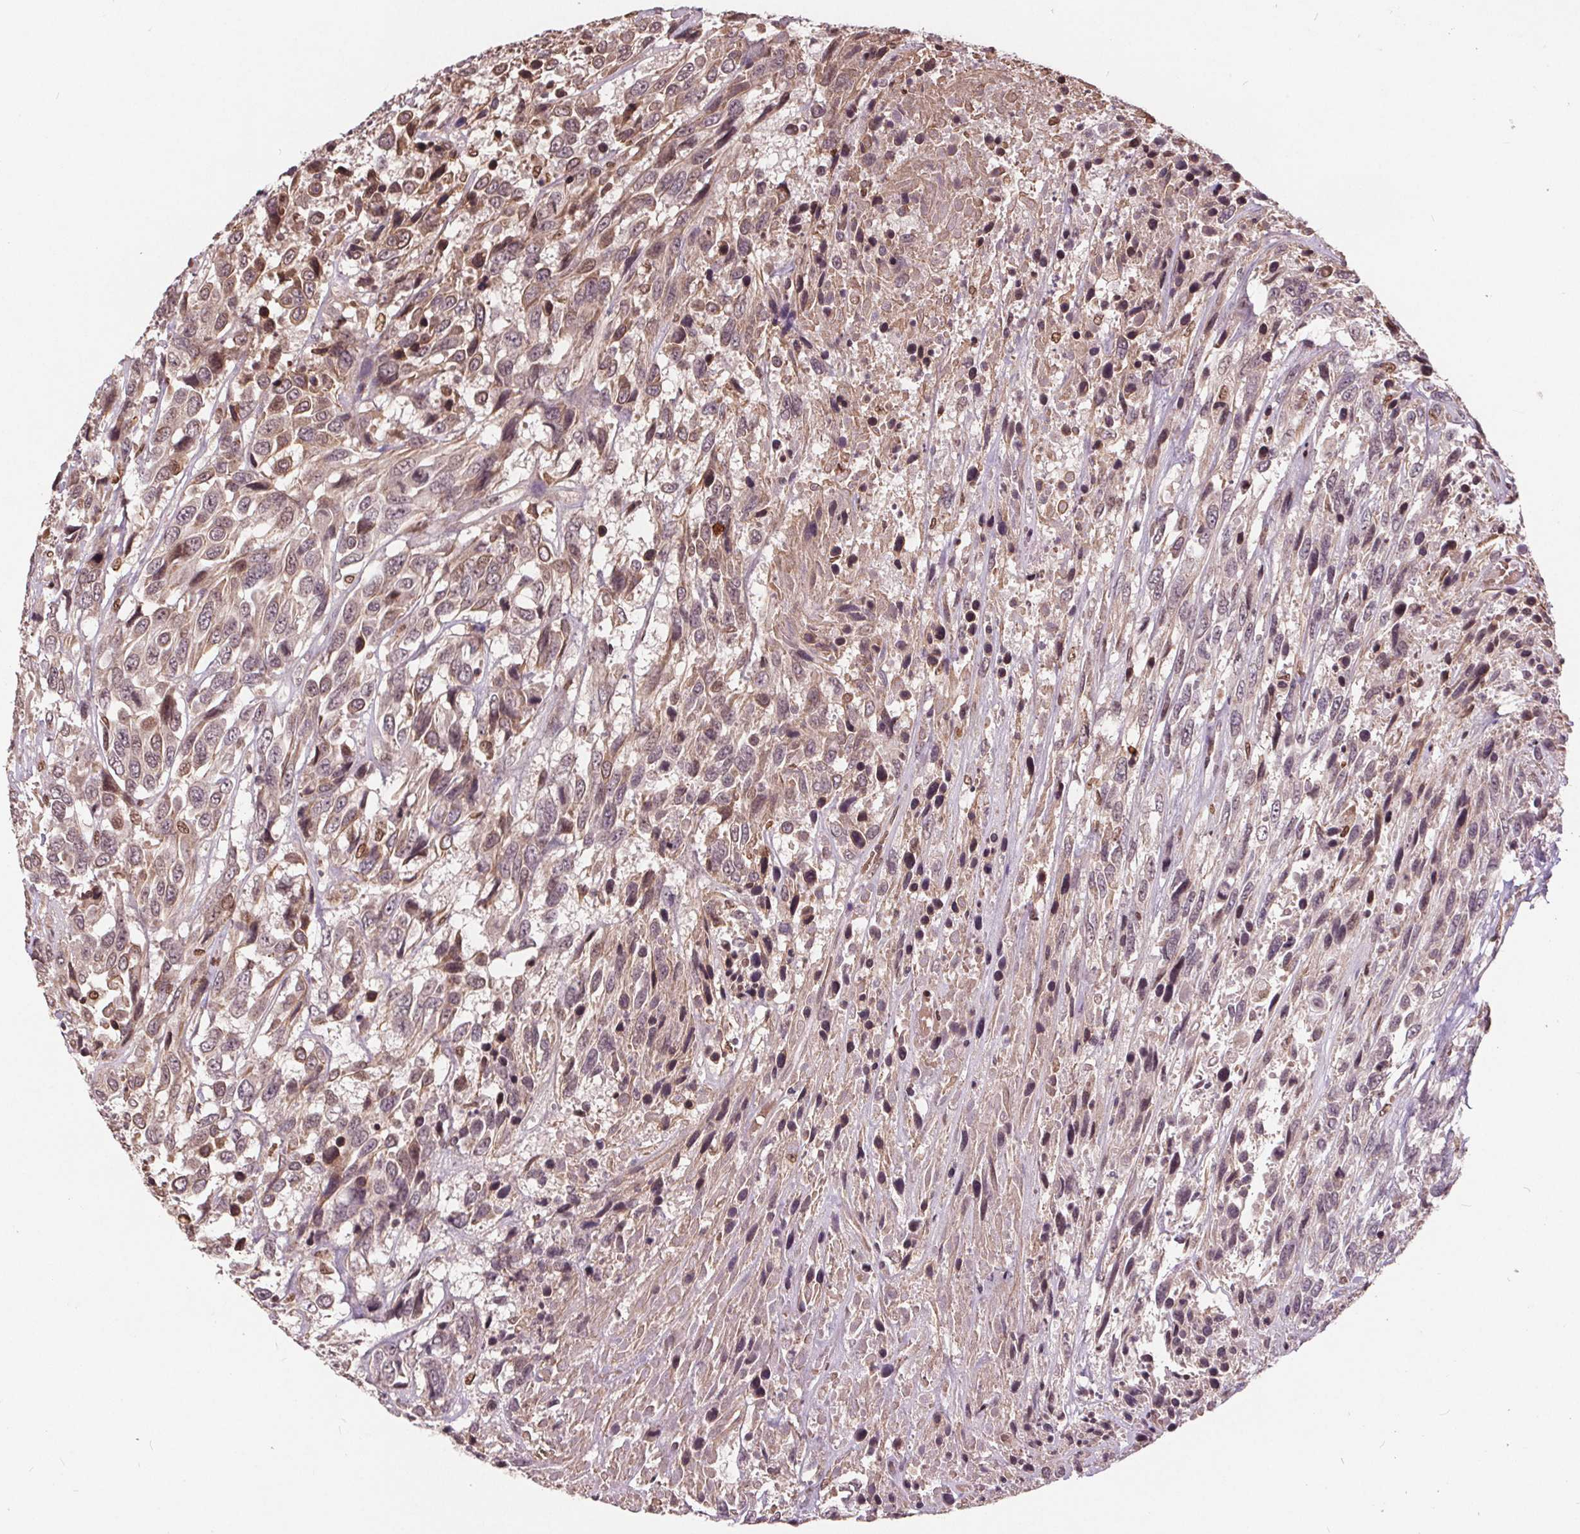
{"staining": {"intensity": "moderate", "quantity": "<25%", "location": "nuclear"}, "tissue": "urothelial cancer", "cell_type": "Tumor cells", "image_type": "cancer", "snomed": [{"axis": "morphology", "description": "Urothelial carcinoma, High grade"}, {"axis": "topography", "description": "Urinary bladder"}], "caption": "Protein positivity by immunohistochemistry shows moderate nuclear expression in approximately <25% of tumor cells in high-grade urothelial carcinoma.", "gene": "HIF1AN", "patient": {"sex": "female", "age": 70}}